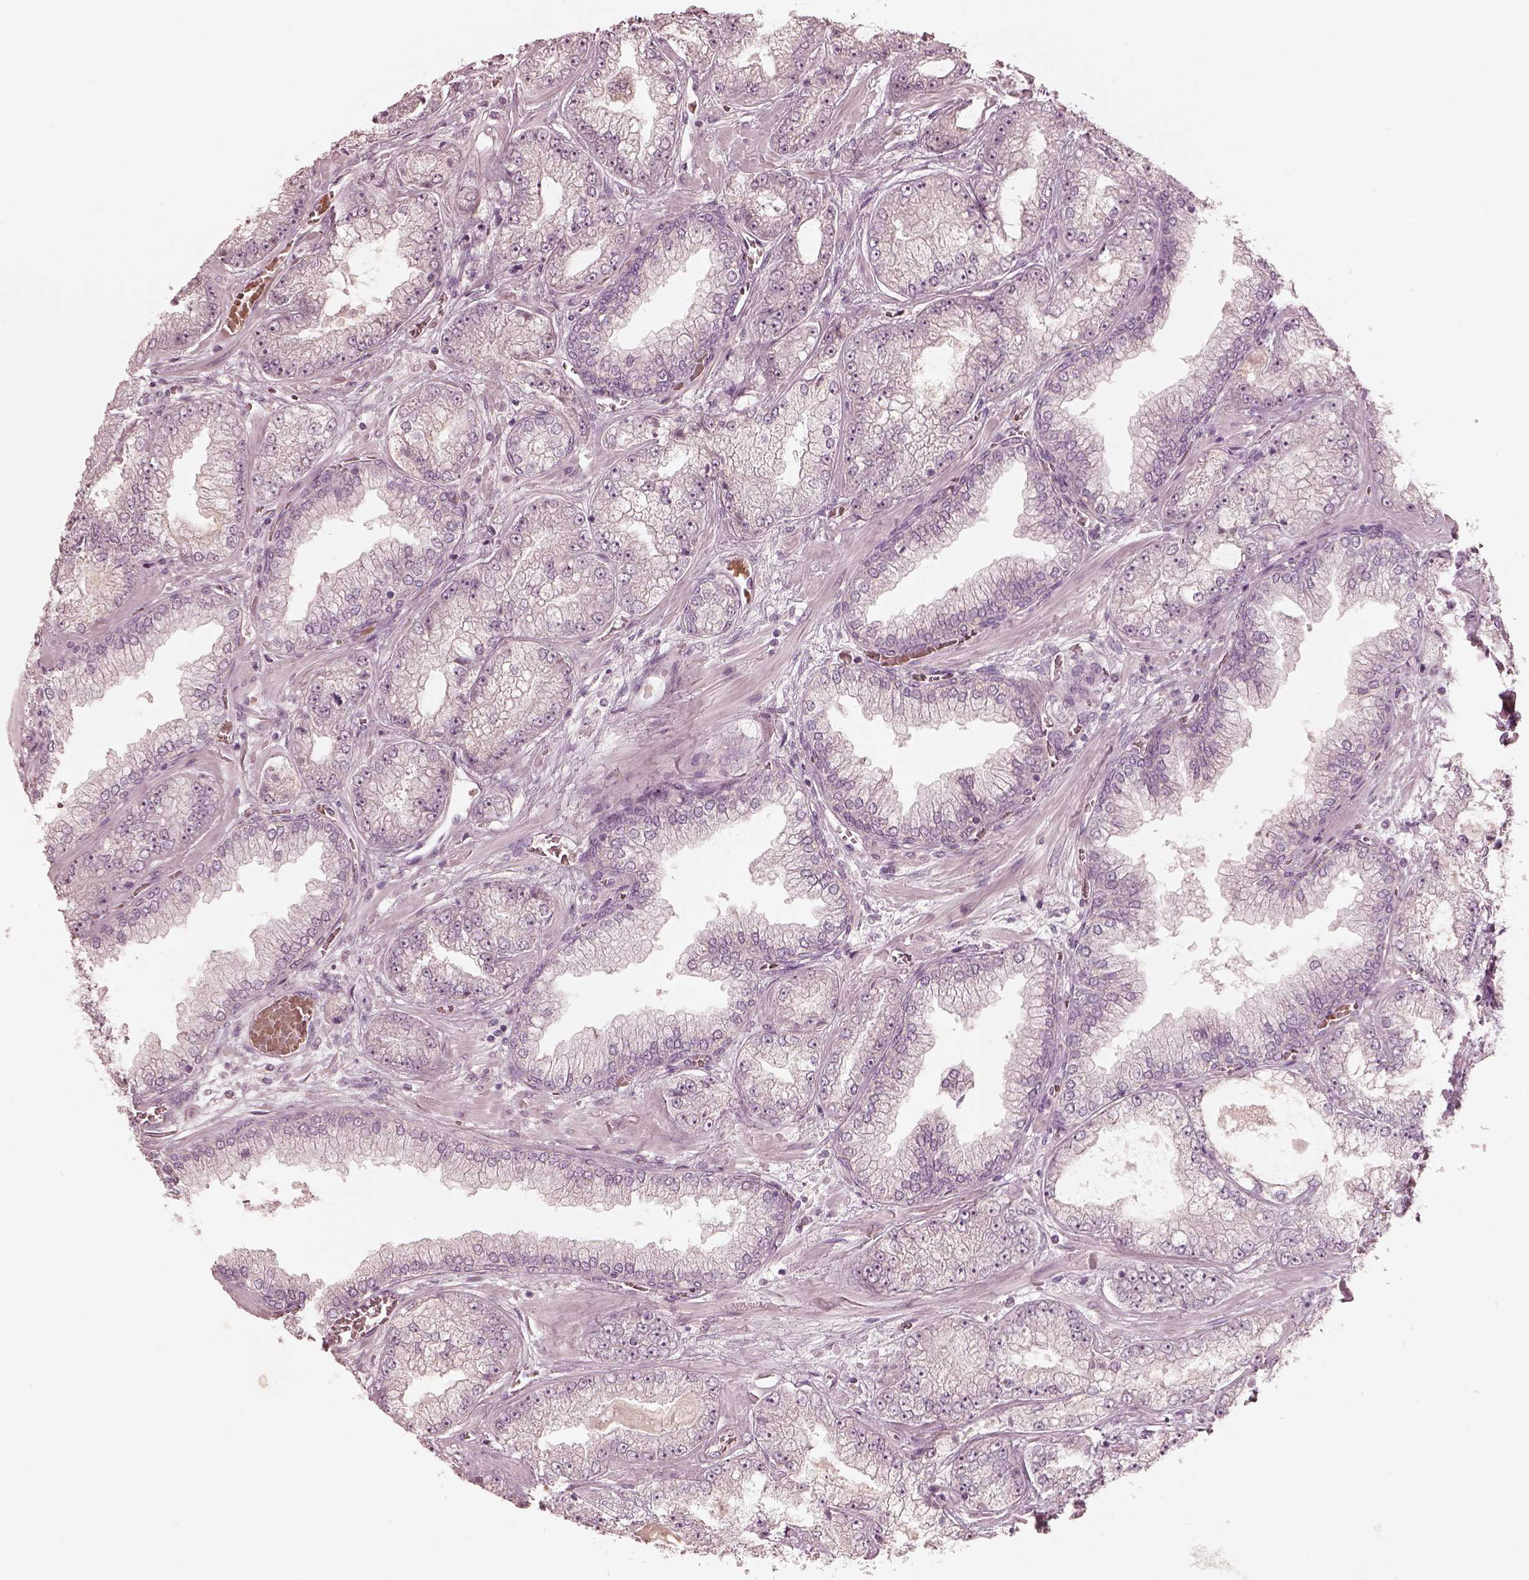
{"staining": {"intensity": "negative", "quantity": "none", "location": "none"}, "tissue": "prostate cancer", "cell_type": "Tumor cells", "image_type": "cancer", "snomed": [{"axis": "morphology", "description": "Adenocarcinoma, Low grade"}, {"axis": "topography", "description": "Prostate"}], "caption": "This is a image of IHC staining of prostate adenocarcinoma (low-grade), which shows no staining in tumor cells.", "gene": "ANKLE1", "patient": {"sex": "male", "age": 57}}